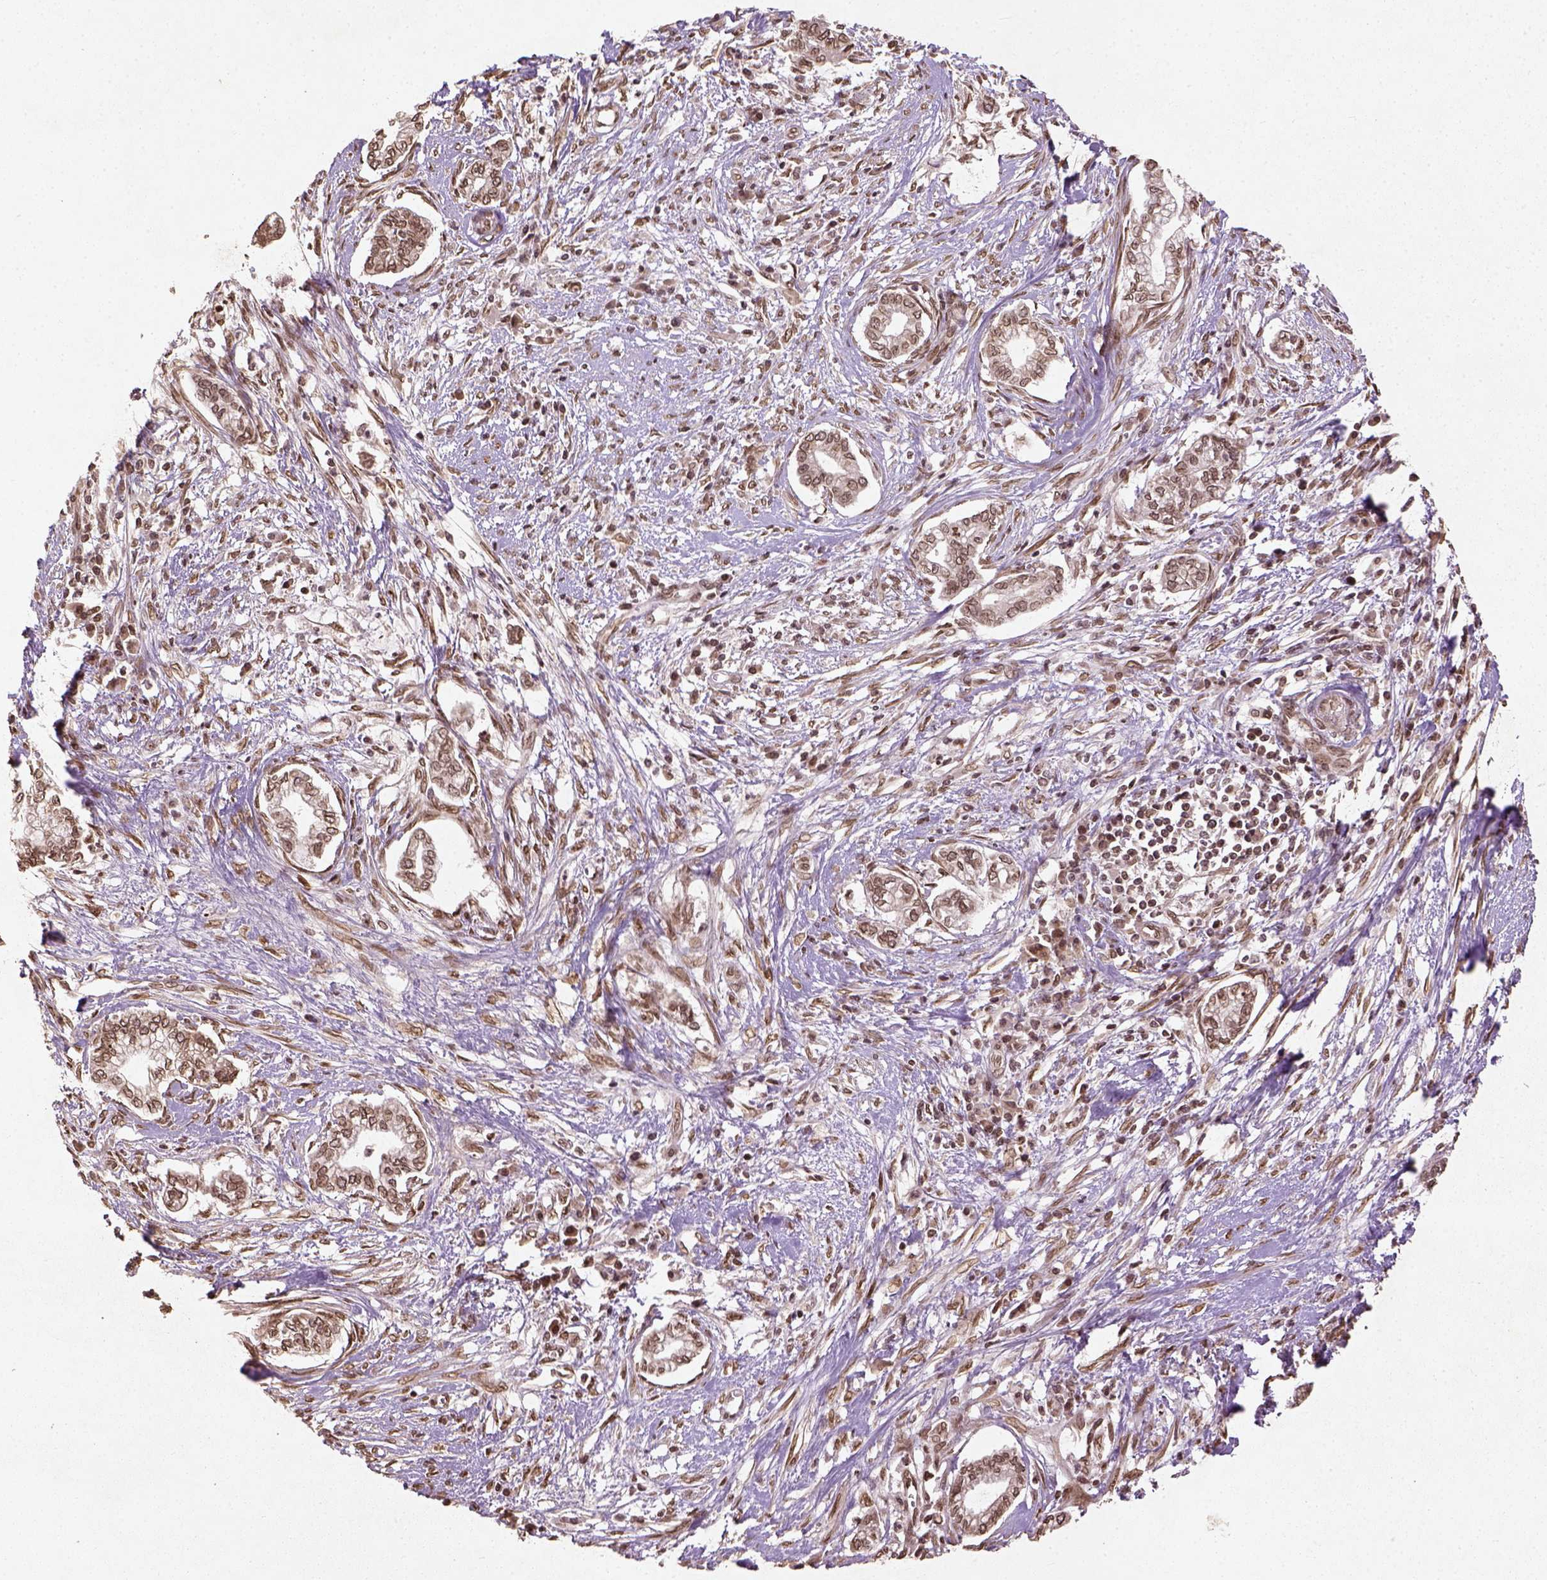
{"staining": {"intensity": "moderate", "quantity": ">75%", "location": "nuclear"}, "tissue": "cervical cancer", "cell_type": "Tumor cells", "image_type": "cancer", "snomed": [{"axis": "morphology", "description": "Adenocarcinoma, NOS"}, {"axis": "topography", "description": "Cervix"}], "caption": "Adenocarcinoma (cervical) stained with a protein marker exhibits moderate staining in tumor cells.", "gene": "BANF1", "patient": {"sex": "female", "age": 62}}